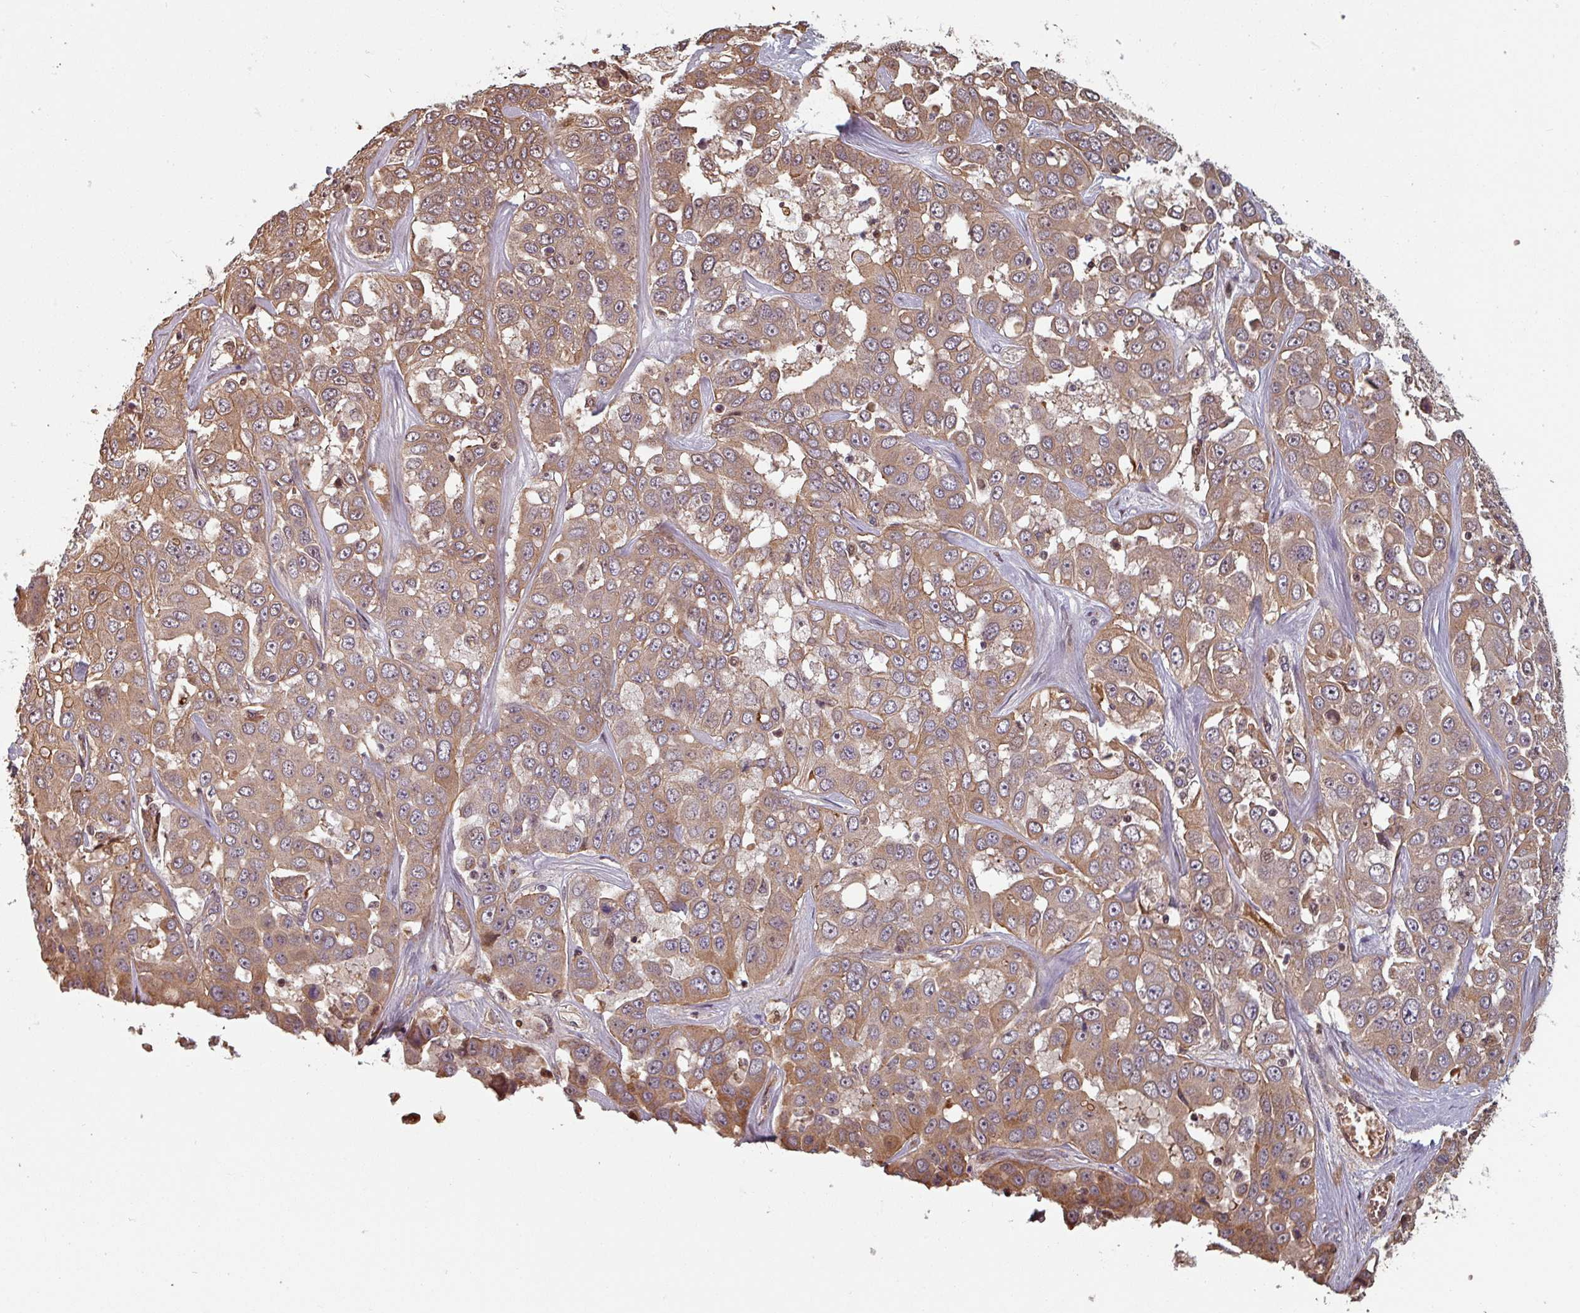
{"staining": {"intensity": "moderate", "quantity": ">75%", "location": "cytoplasmic/membranous"}, "tissue": "liver cancer", "cell_type": "Tumor cells", "image_type": "cancer", "snomed": [{"axis": "morphology", "description": "Cholangiocarcinoma"}, {"axis": "topography", "description": "Liver"}], "caption": "Liver cancer tissue exhibits moderate cytoplasmic/membranous expression in about >75% of tumor cells", "gene": "EID1", "patient": {"sex": "female", "age": 52}}